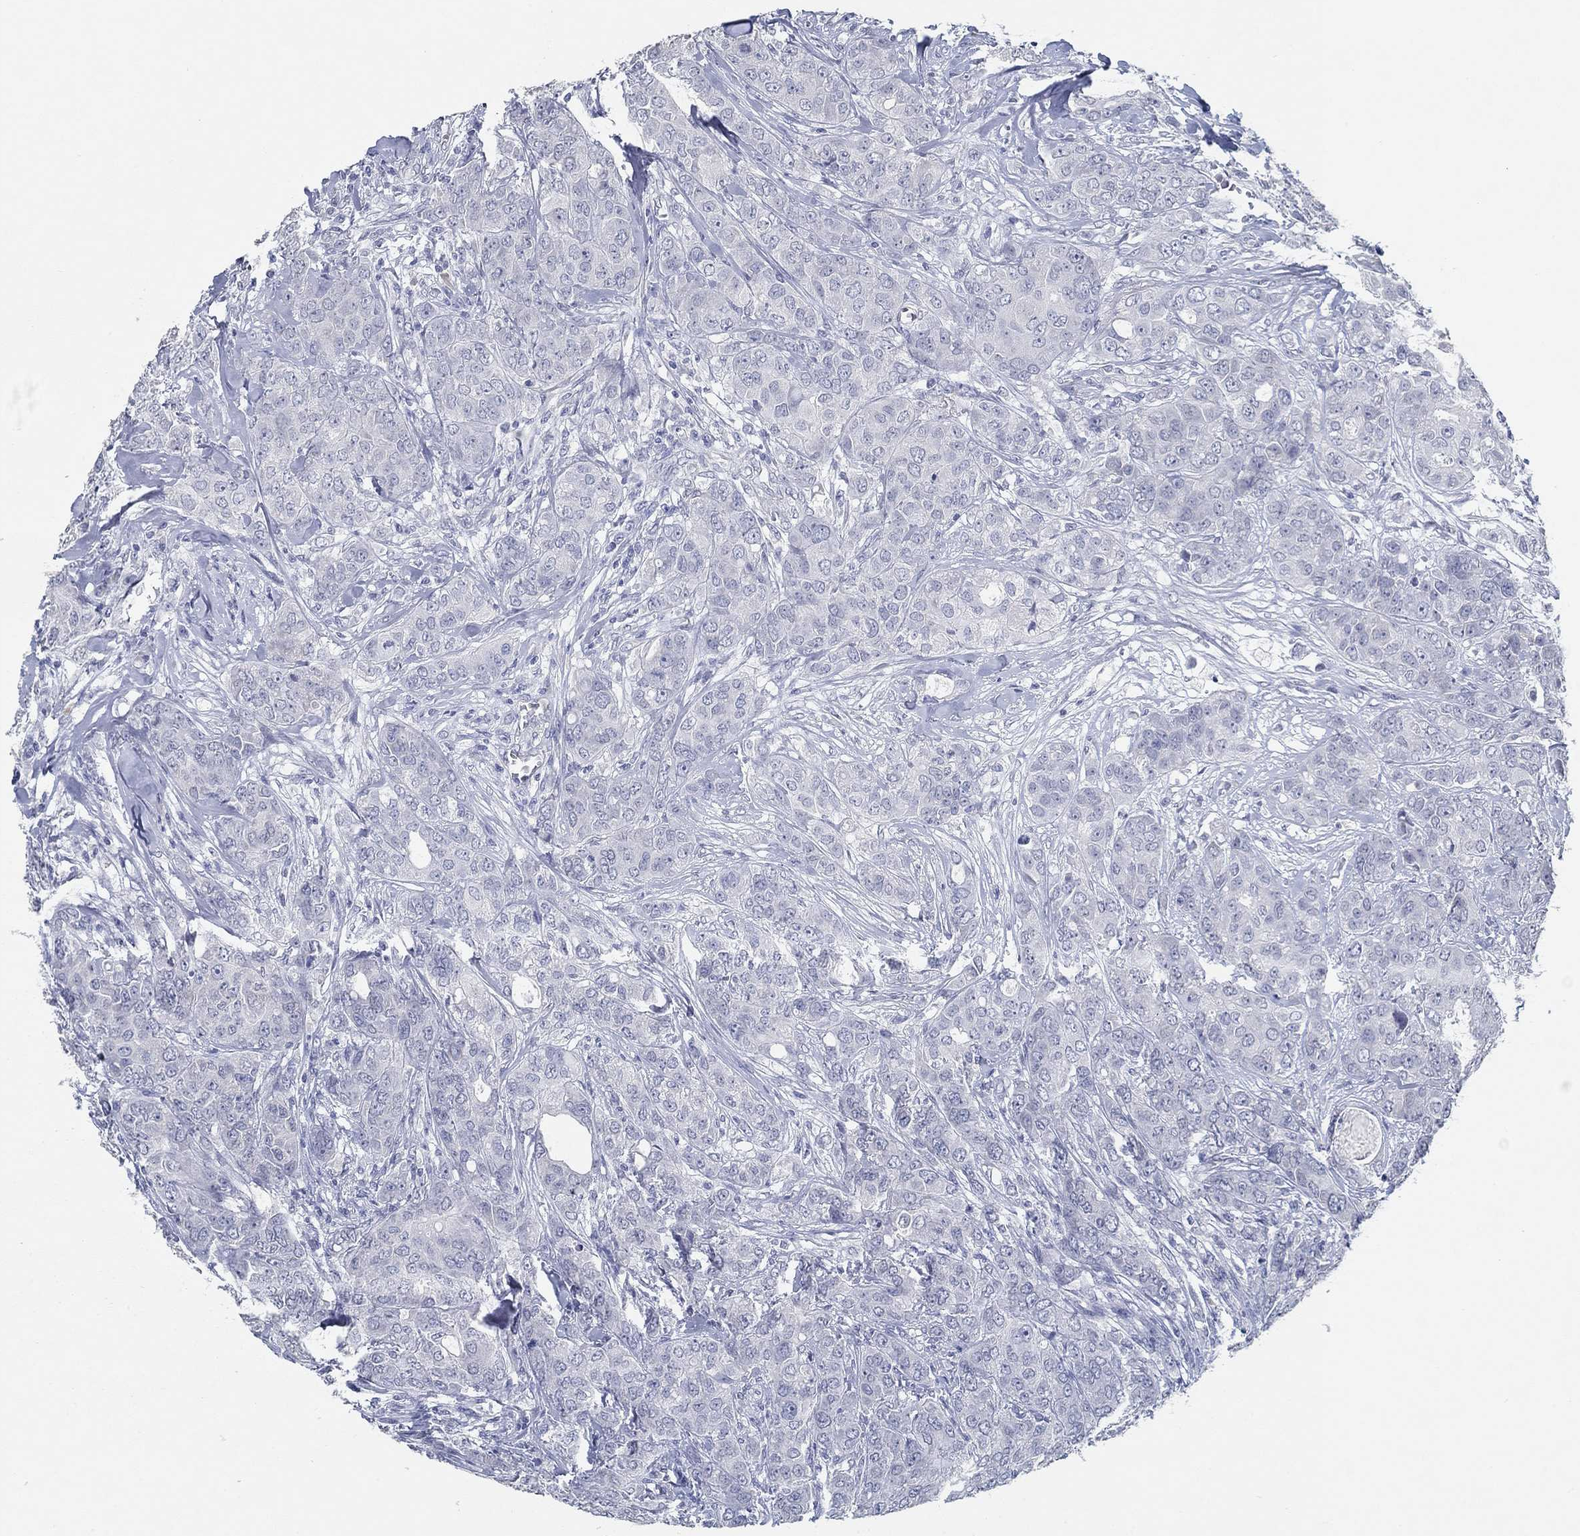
{"staining": {"intensity": "negative", "quantity": "none", "location": "none"}, "tissue": "breast cancer", "cell_type": "Tumor cells", "image_type": "cancer", "snomed": [{"axis": "morphology", "description": "Duct carcinoma"}, {"axis": "topography", "description": "Breast"}], "caption": "A high-resolution image shows immunohistochemistry staining of breast infiltrating ductal carcinoma, which exhibits no significant staining in tumor cells.", "gene": "NUP155", "patient": {"sex": "female", "age": 43}}